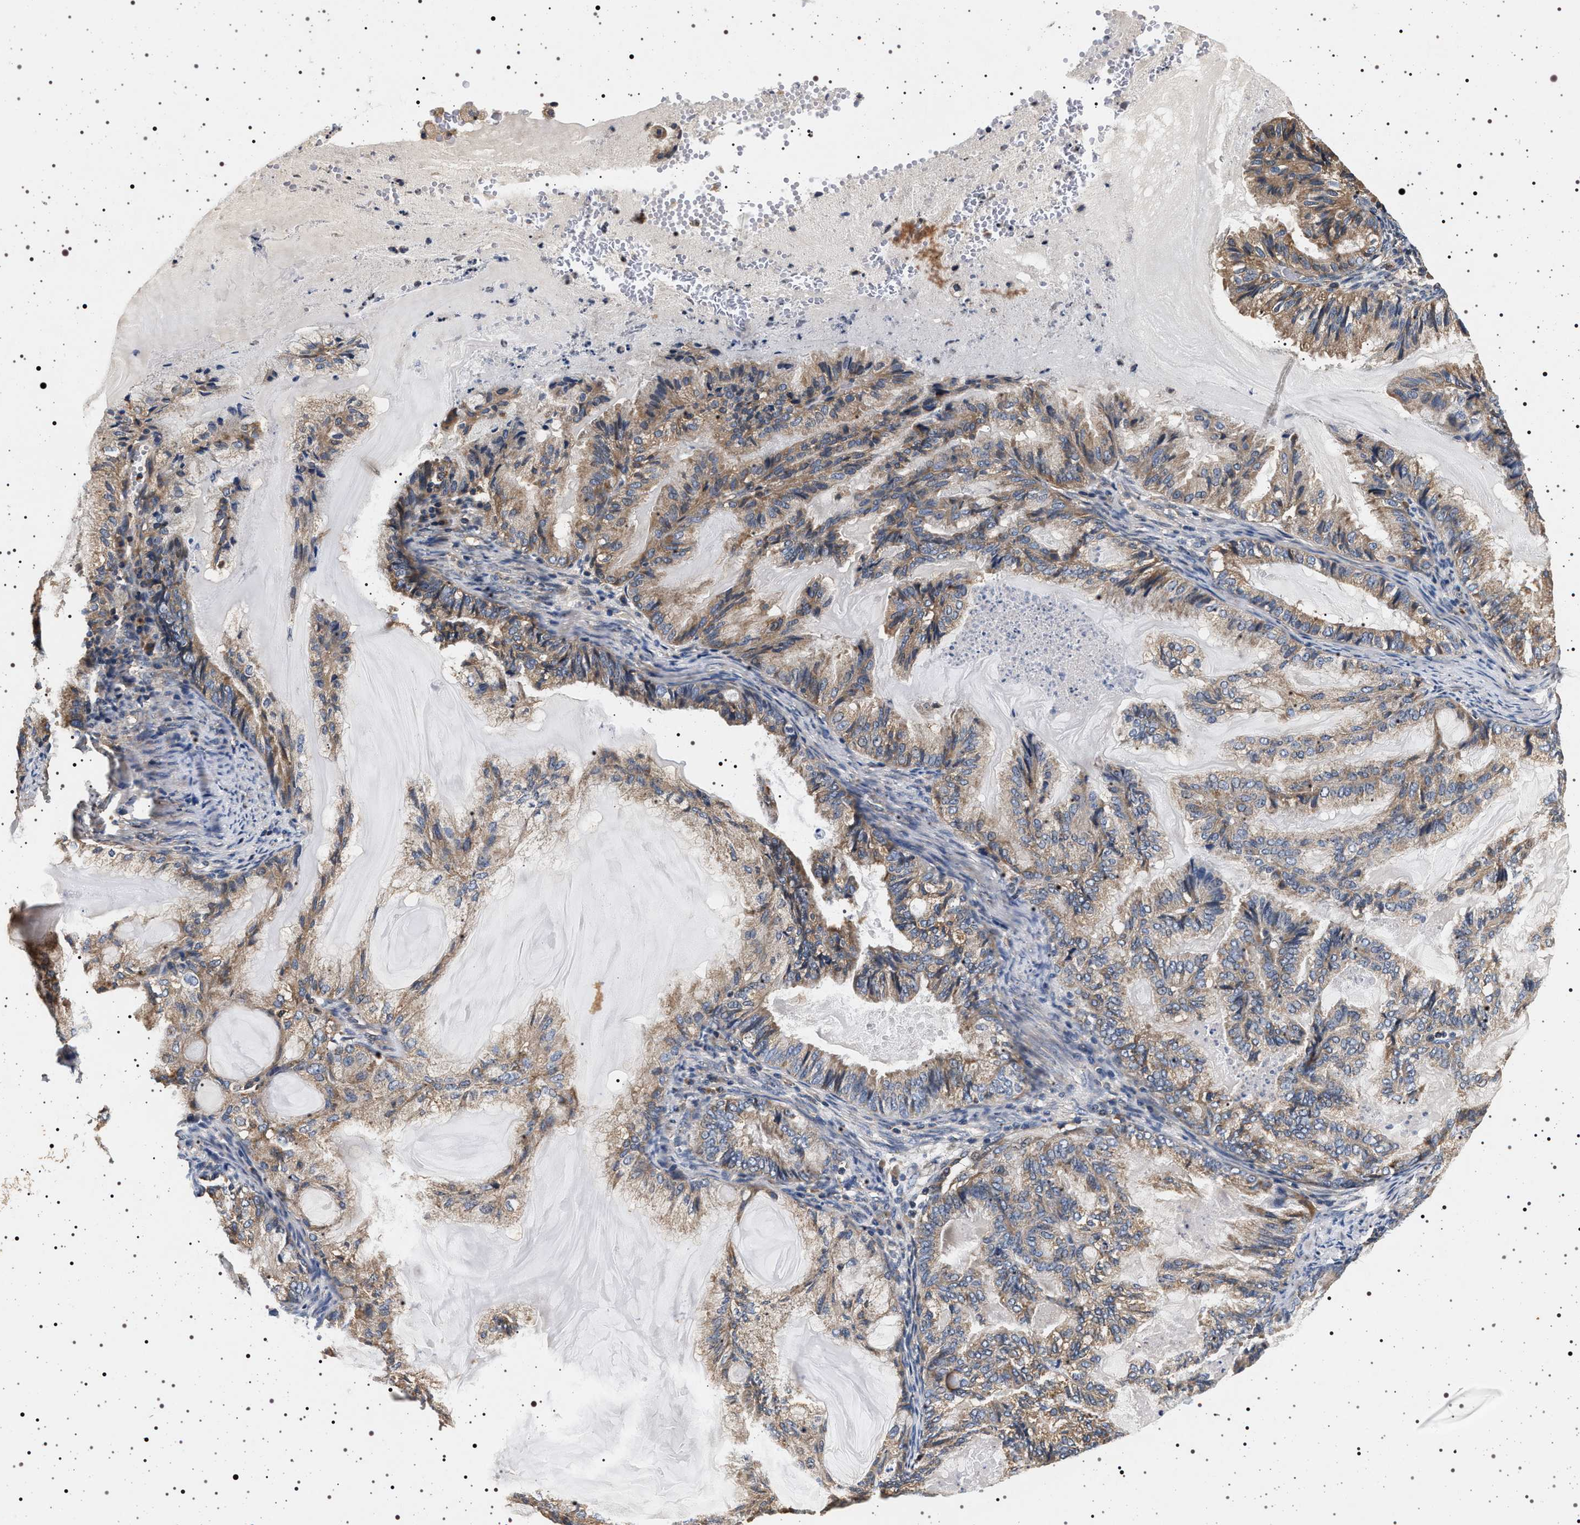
{"staining": {"intensity": "weak", "quantity": "25%-75%", "location": "cytoplasmic/membranous"}, "tissue": "endometrial cancer", "cell_type": "Tumor cells", "image_type": "cancer", "snomed": [{"axis": "morphology", "description": "Adenocarcinoma, NOS"}, {"axis": "topography", "description": "Endometrium"}], "caption": "Weak cytoplasmic/membranous expression is seen in about 25%-75% of tumor cells in adenocarcinoma (endometrial). (DAB (3,3'-diaminobenzidine) IHC with brightfield microscopy, high magnification).", "gene": "DCBLD2", "patient": {"sex": "female", "age": 86}}